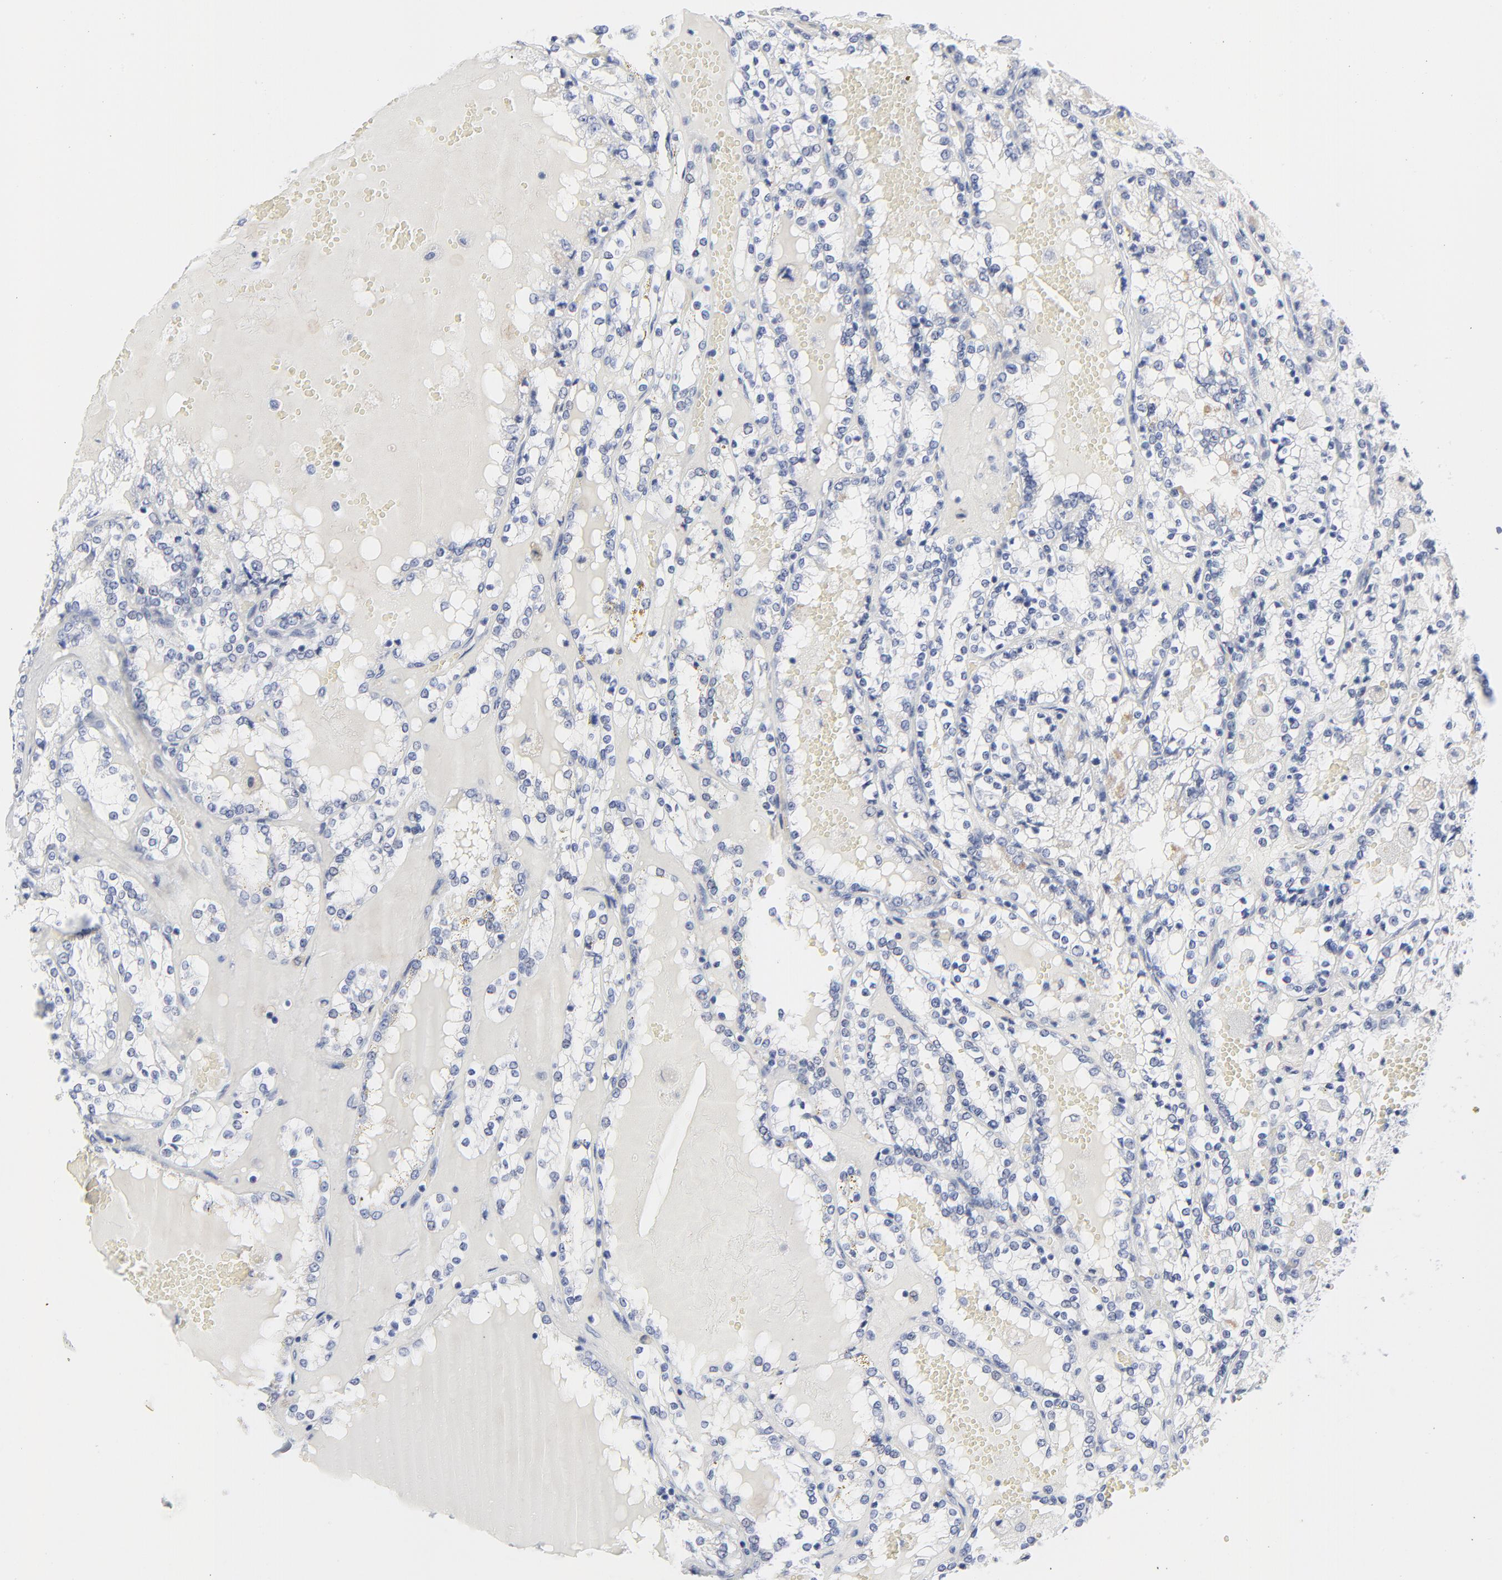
{"staining": {"intensity": "negative", "quantity": "none", "location": "none"}, "tissue": "renal cancer", "cell_type": "Tumor cells", "image_type": "cancer", "snomed": [{"axis": "morphology", "description": "Adenocarcinoma, NOS"}, {"axis": "topography", "description": "Kidney"}], "caption": "Immunohistochemistry (IHC) micrograph of neoplastic tissue: renal cancer (adenocarcinoma) stained with DAB (3,3'-diaminobenzidine) shows no significant protein staining in tumor cells.", "gene": "CLEC4G", "patient": {"sex": "female", "age": 56}}